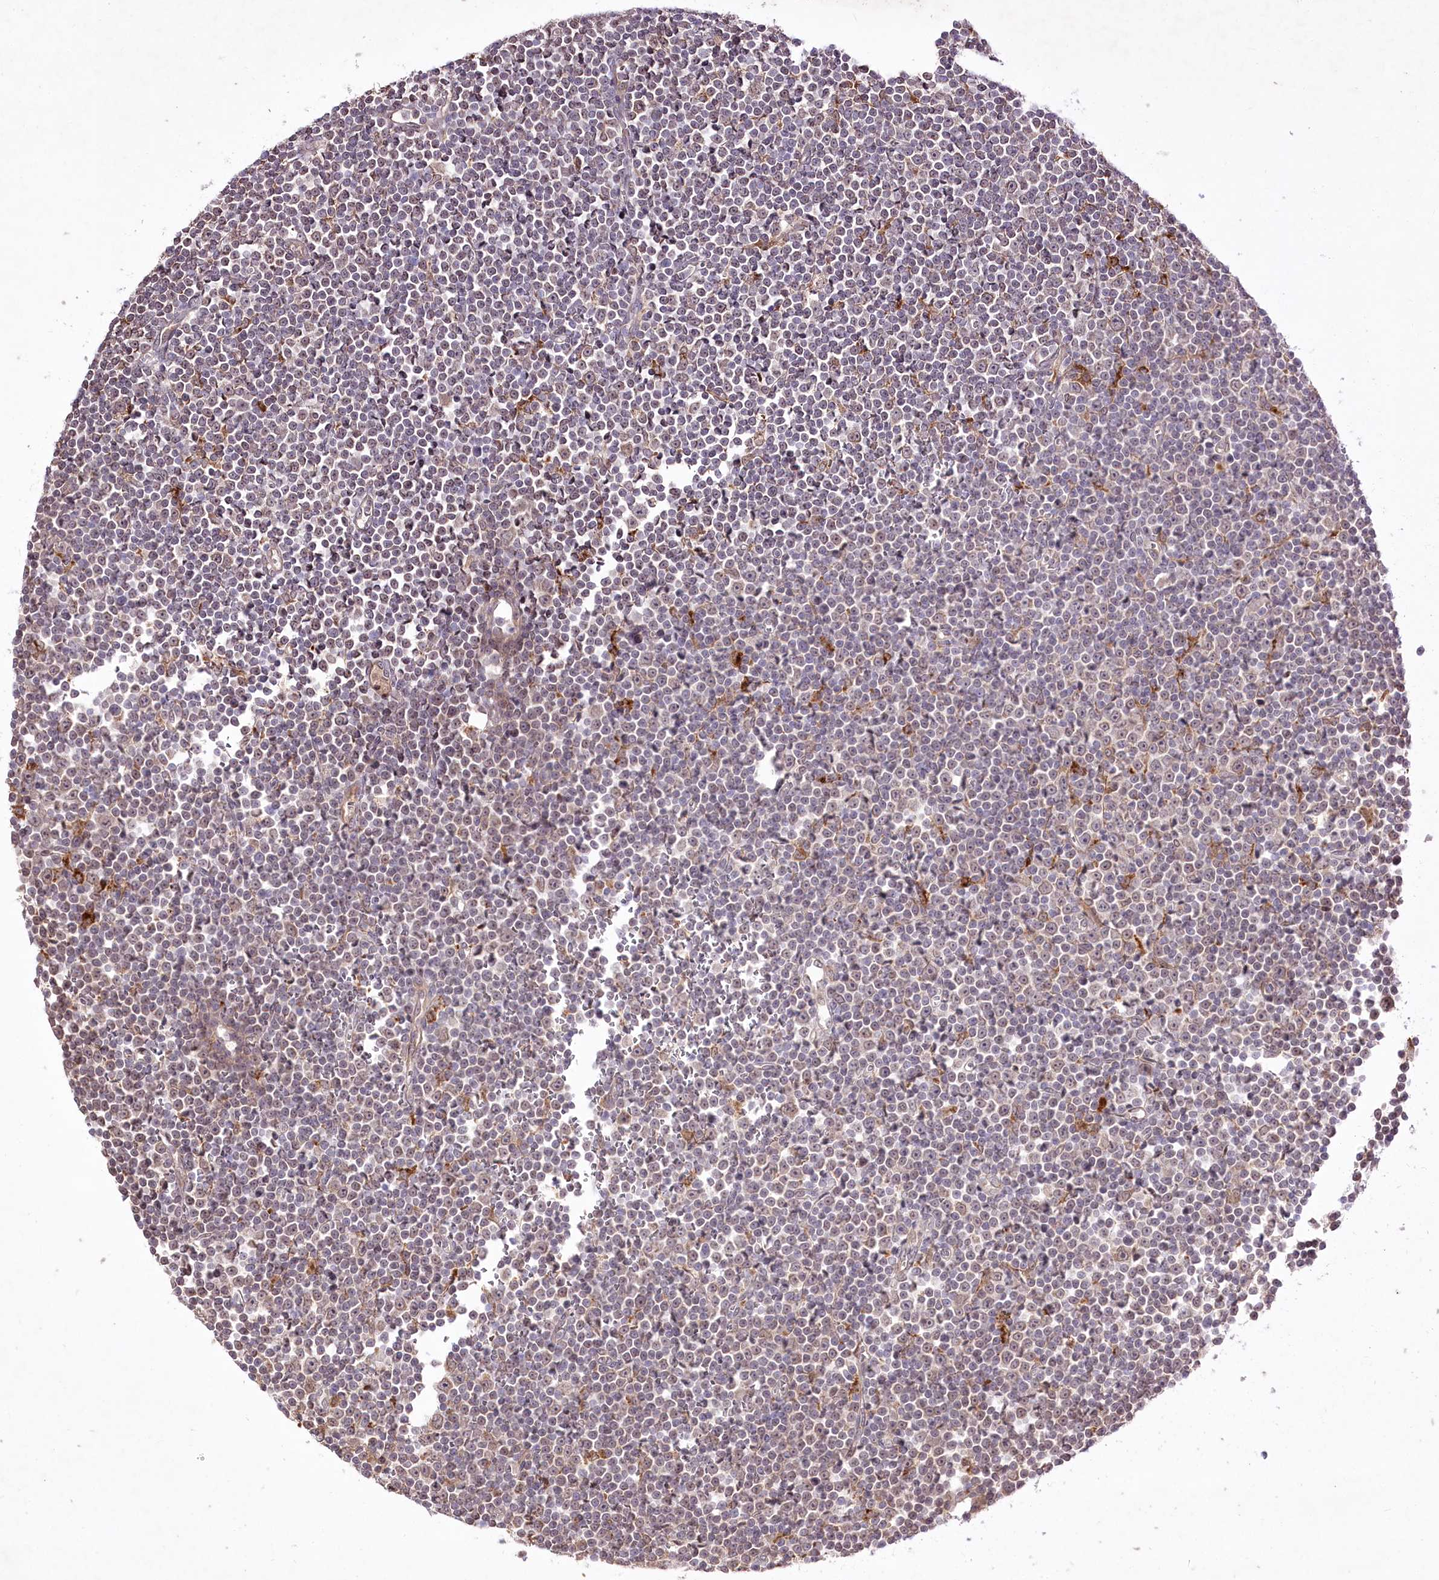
{"staining": {"intensity": "weak", "quantity": "<25%", "location": "cytoplasmic/membranous"}, "tissue": "lymphoma", "cell_type": "Tumor cells", "image_type": "cancer", "snomed": [{"axis": "morphology", "description": "Malignant lymphoma, non-Hodgkin's type, Low grade"}, {"axis": "topography", "description": "Lymph node"}], "caption": "A high-resolution histopathology image shows immunohistochemistry staining of lymphoma, which demonstrates no significant positivity in tumor cells.", "gene": "HELT", "patient": {"sex": "female", "age": 67}}